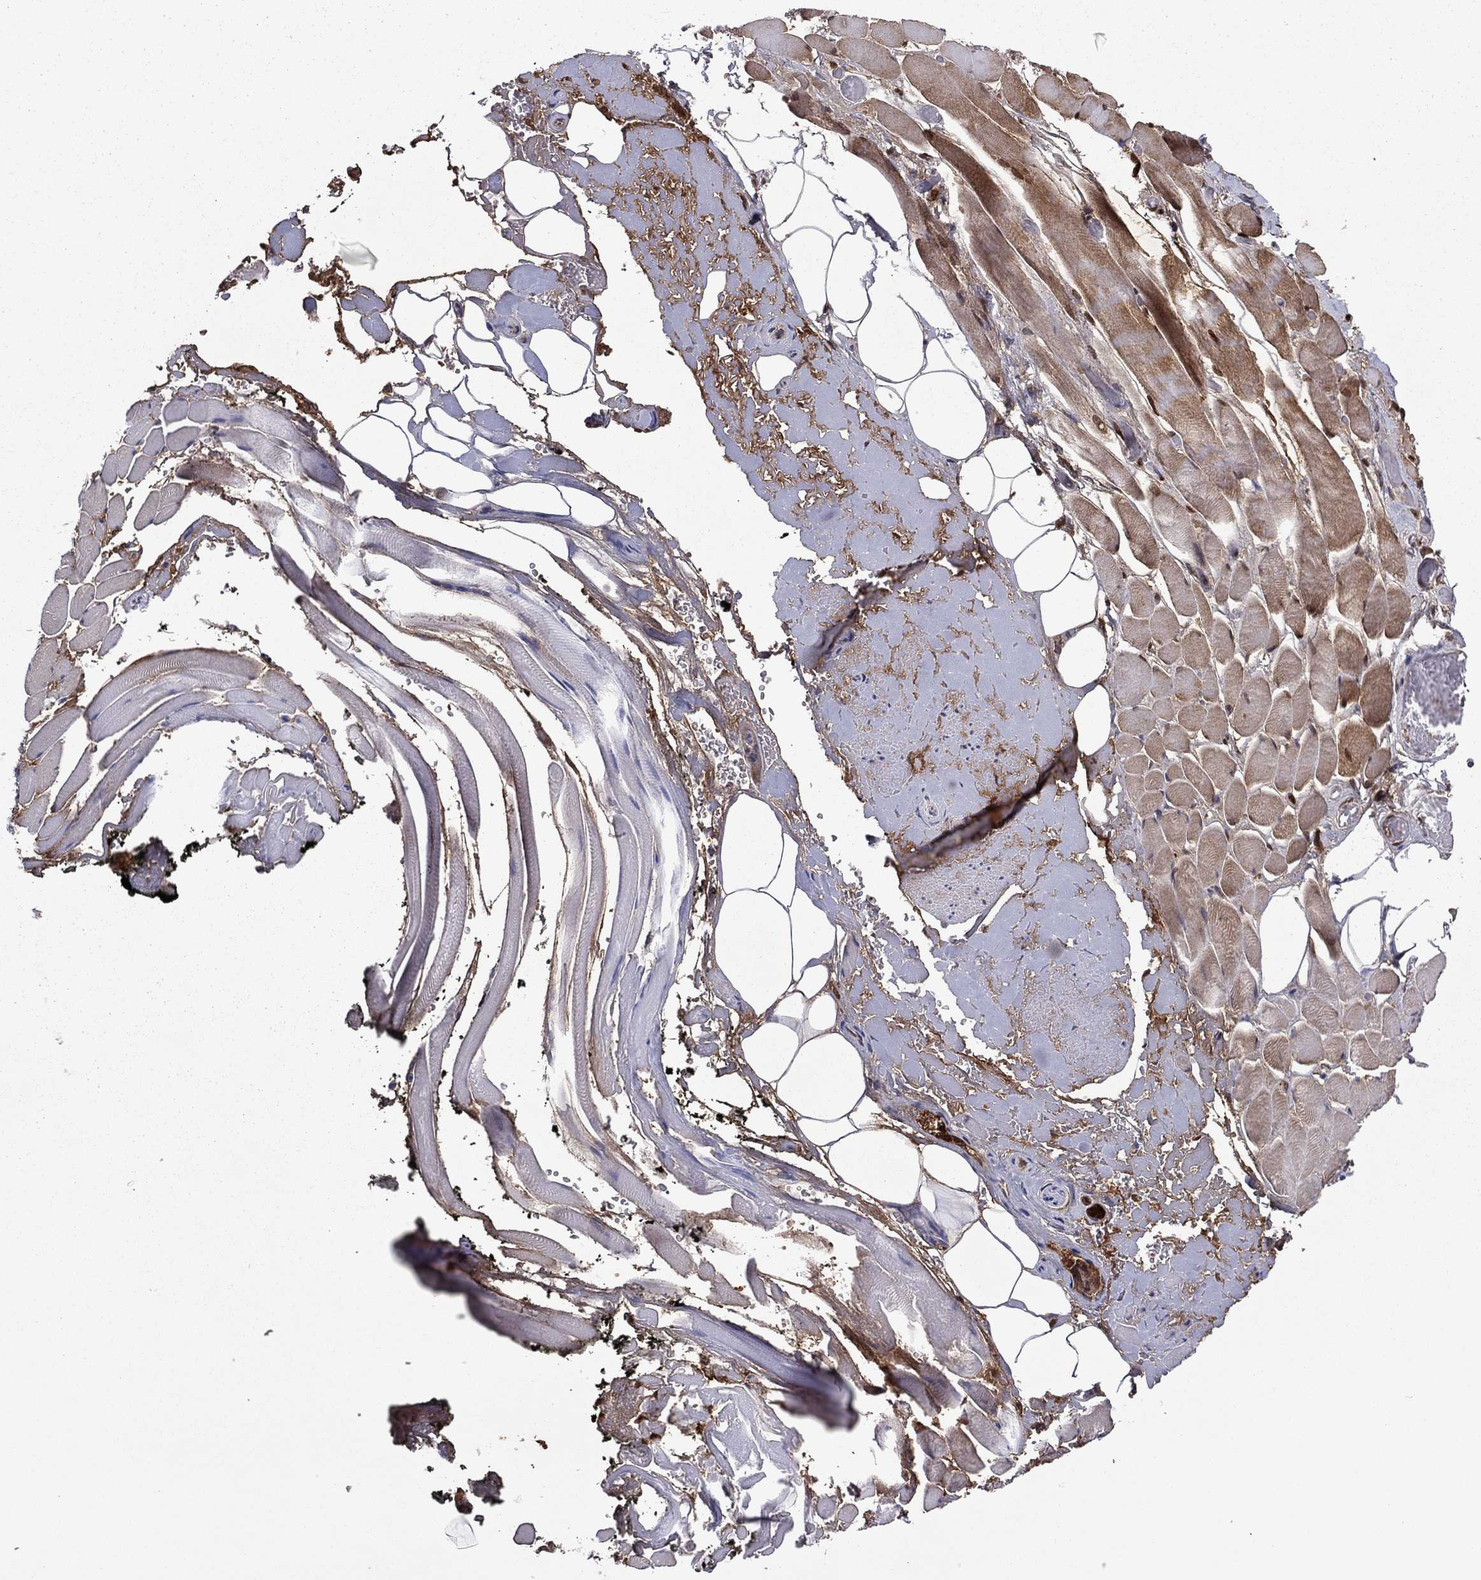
{"staining": {"intensity": "negative", "quantity": "none", "location": "none"}, "tissue": "adipose tissue", "cell_type": "Adipocytes", "image_type": "normal", "snomed": [{"axis": "morphology", "description": "Normal tissue, NOS"}, {"axis": "topography", "description": "Anal"}, {"axis": "topography", "description": "Peripheral nerve tissue"}], "caption": "IHC micrograph of unremarkable human adipose tissue stained for a protein (brown), which exhibits no staining in adipocytes.", "gene": "HPX", "patient": {"sex": "male", "age": 53}}